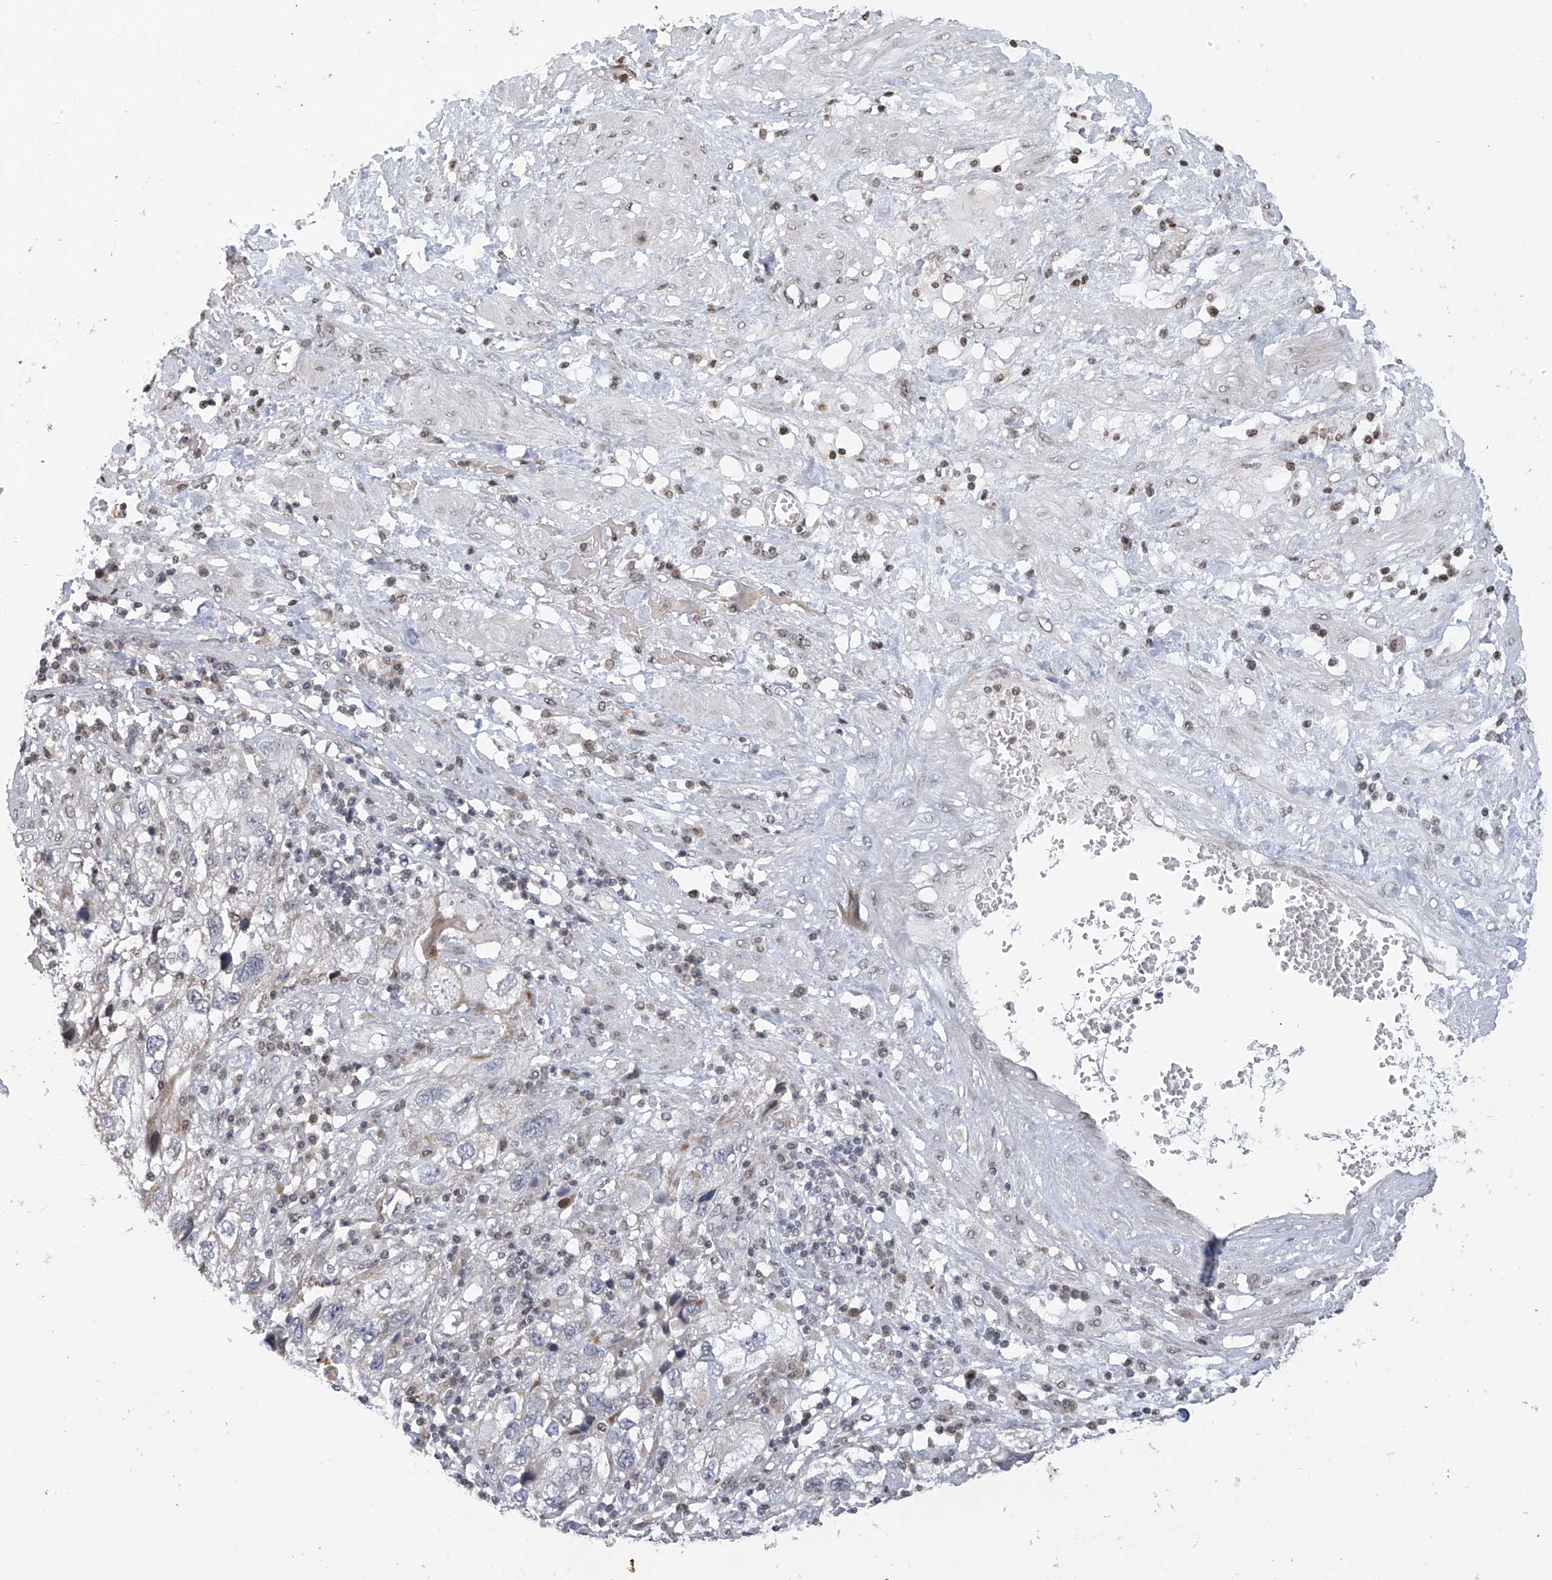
{"staining": {"intensity": "negative", "quantity": "none", "location": "none"}, "tissue": "endometrial cancer", "cell_type": "Tumor cells", "image_type": "cancer", "snomed": [{"axis": "morphology", "description": "Adenocarcinoma, NOS"}, {"axis": "topography", "description": "Endometrium"}], "caption": "Human endometrial cancer stained for a protein using IHC shows no positivity in tumor cells.", "gene": "SLCO4A1", "patient": {"sex": "female", "age": 49}}